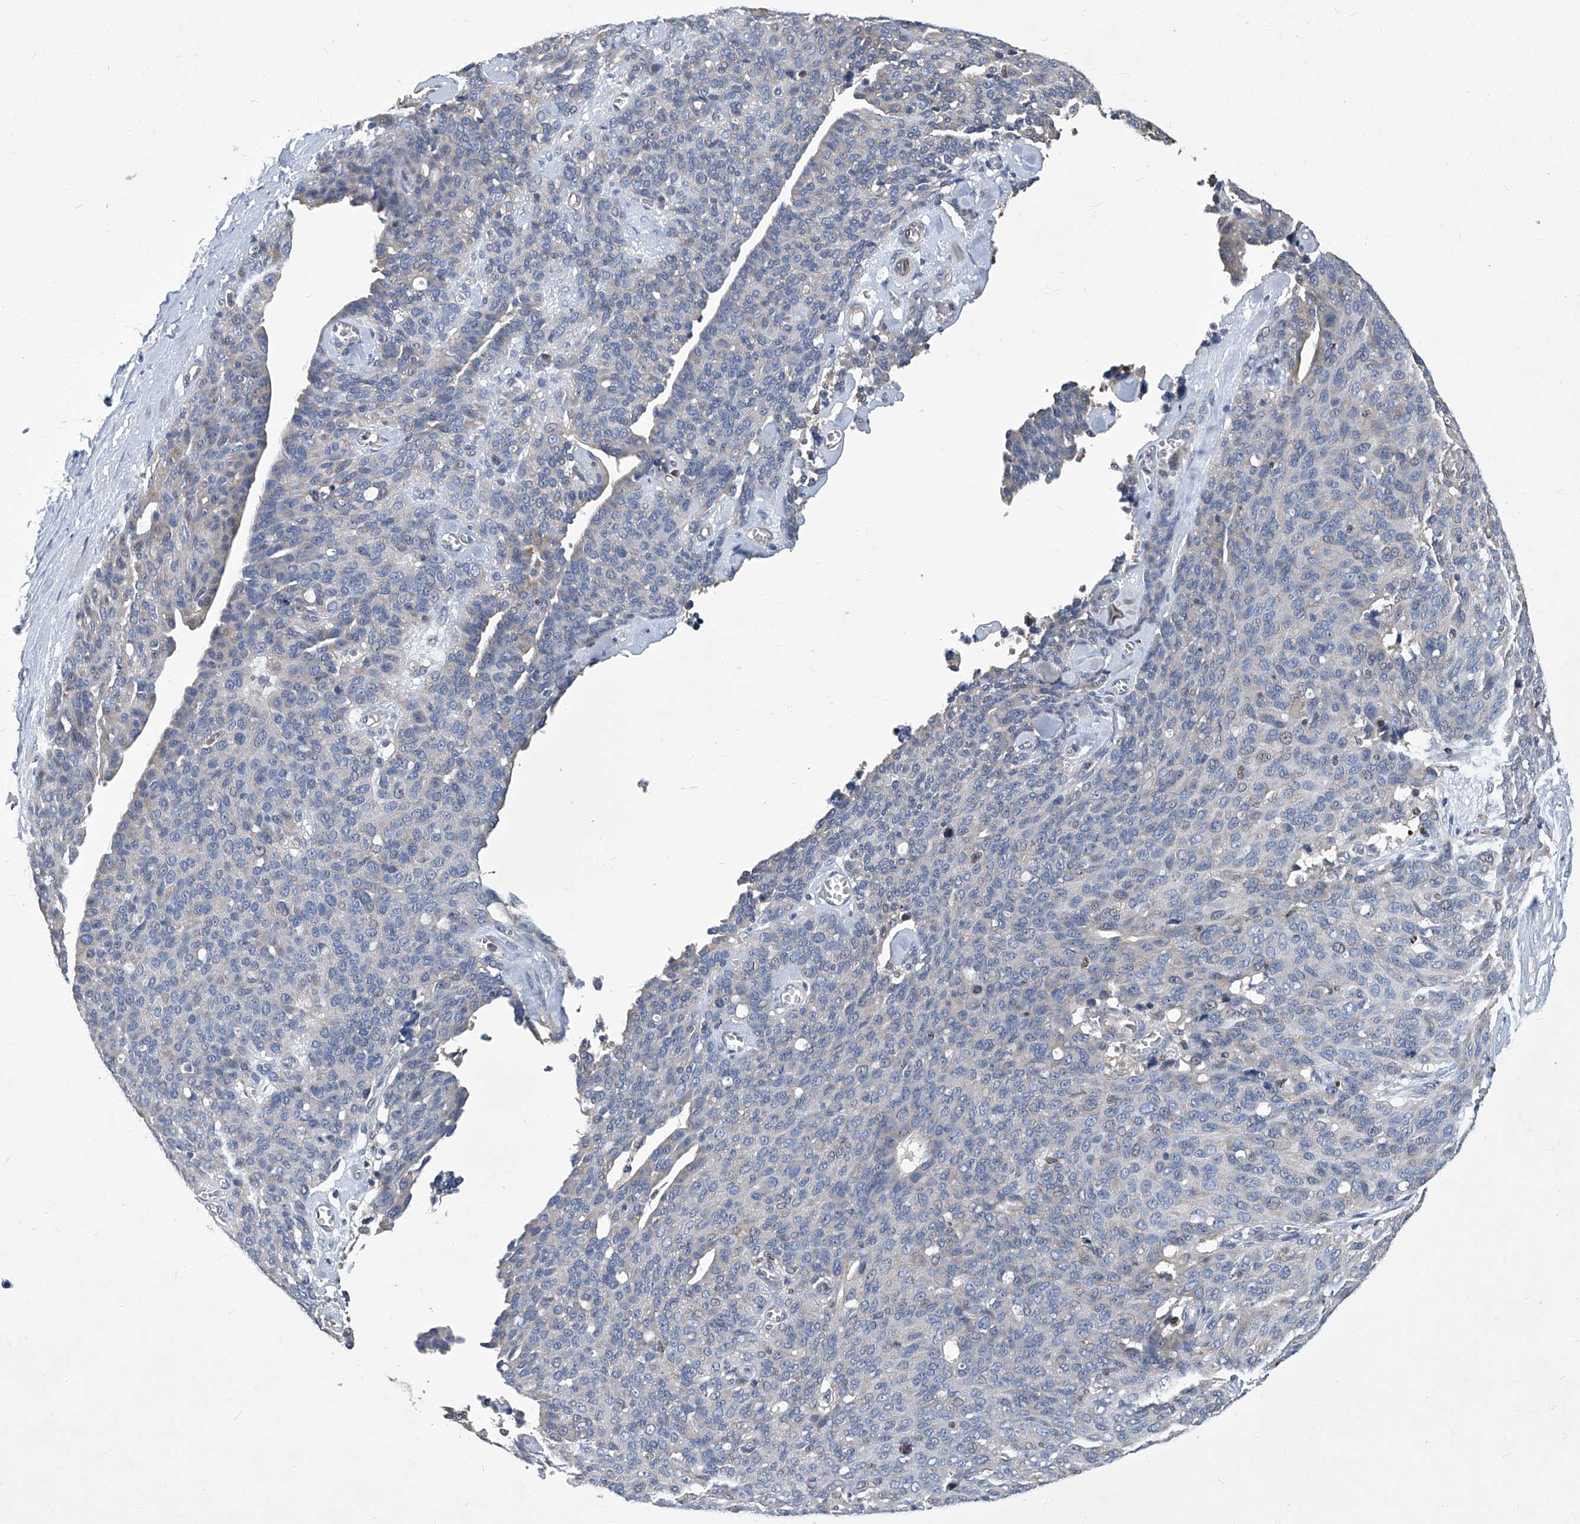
{"staining": {"intensity": "negative", "quantity": "none", "location": "none"}, "tissue": "ovarian cancer", "cell_type": "Tumor cells", "image_type": "cancer", "snomed": [{"axis": "morphology", "description": "Carcinoma, endometroid"}, {"axis": "topography", "description": "Ovary"}], "caption": "This is an immunohistochemistry (IHC) histopathology image of human ovarian endometroid carcinoma. There is no staining in tumor cells.", "gene": "TGFBR1", "patient": {"sex": "female", "age": 60}}